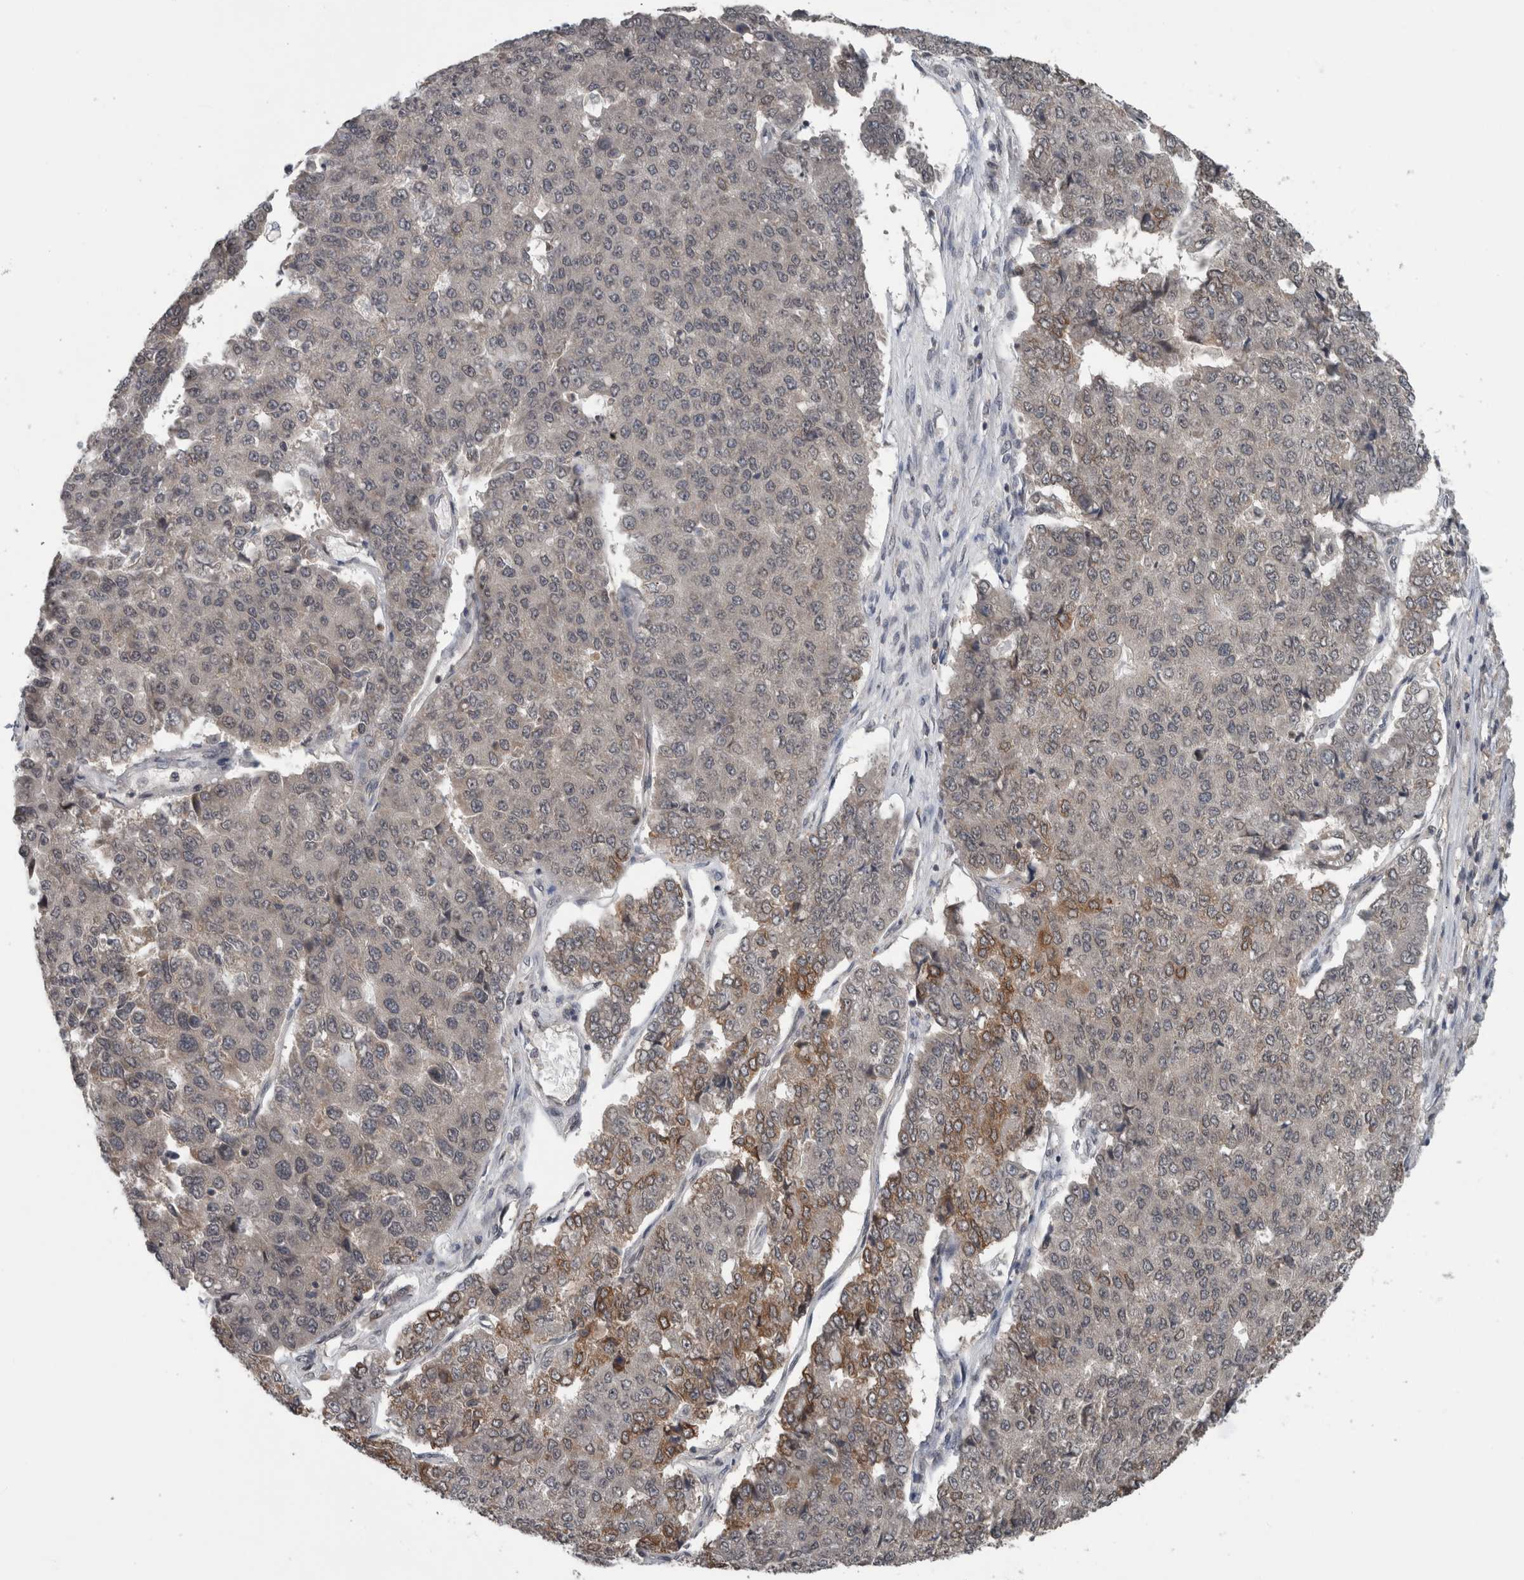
{"staining": {"intensity": "moderate", "quantity": "<25%", "location": "cytoplasmic/membranous"}, "tissue": "pancreatic cancer", "cell_type": "Tumor cells", "image_type": "cancer", "snomed": [{"axis": "morphology", "description": "Adenocarcinoma, NOS"}, {"axis": "topography", "description": "Pancreas"}], "caption": "There is low levels of moderate cytoplasmic/membranous staining in tumor cells of pancreatic cancer, as demonstrated by immunohistochemical staining (brown color).", "gene": "ENY2", "patient": {"sex": "male", "age": 50}}